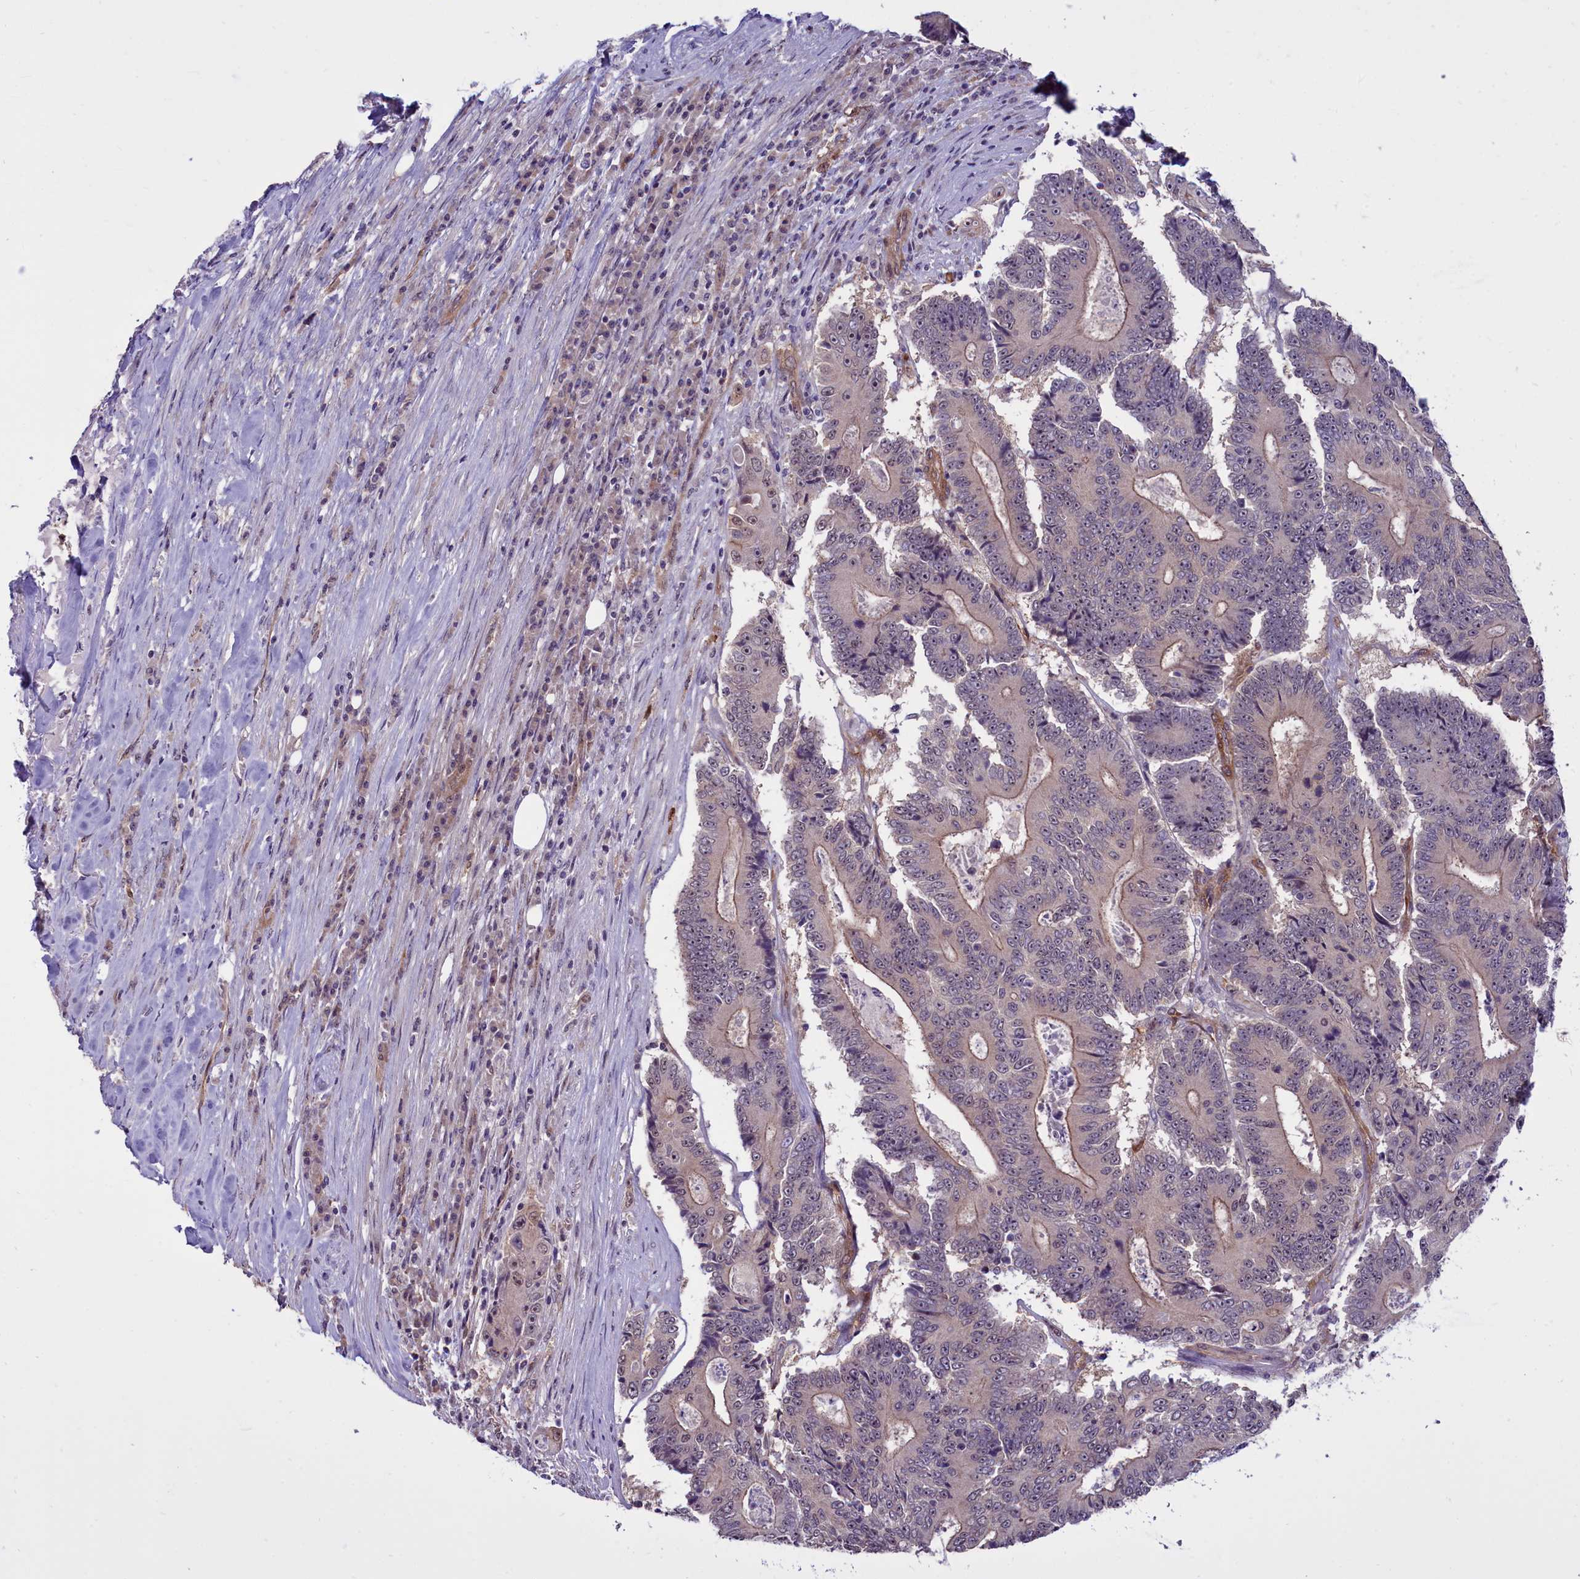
{"staining": {"intensity": "weak", "quantity": "25%-75%", "location": "cytoplasmic/membranous"}, "tissue": "colorectal cancer", "cell_type": "Tumor cells", "image_type": "cancer", "snomed": [{"axis": "morphology", "description": "Adenocarcinoma, NOS"}, {"axis": "topography", "description": "Colon"}], "caption": "Human colorectal cancer stained for a protein (brown) exhibits weak cytoplasmic/membranous positive staining in approximately 25%-75% of tumor cells.", "gene": "BCAR1", "patient": {"sex": "male", "age": 83}}